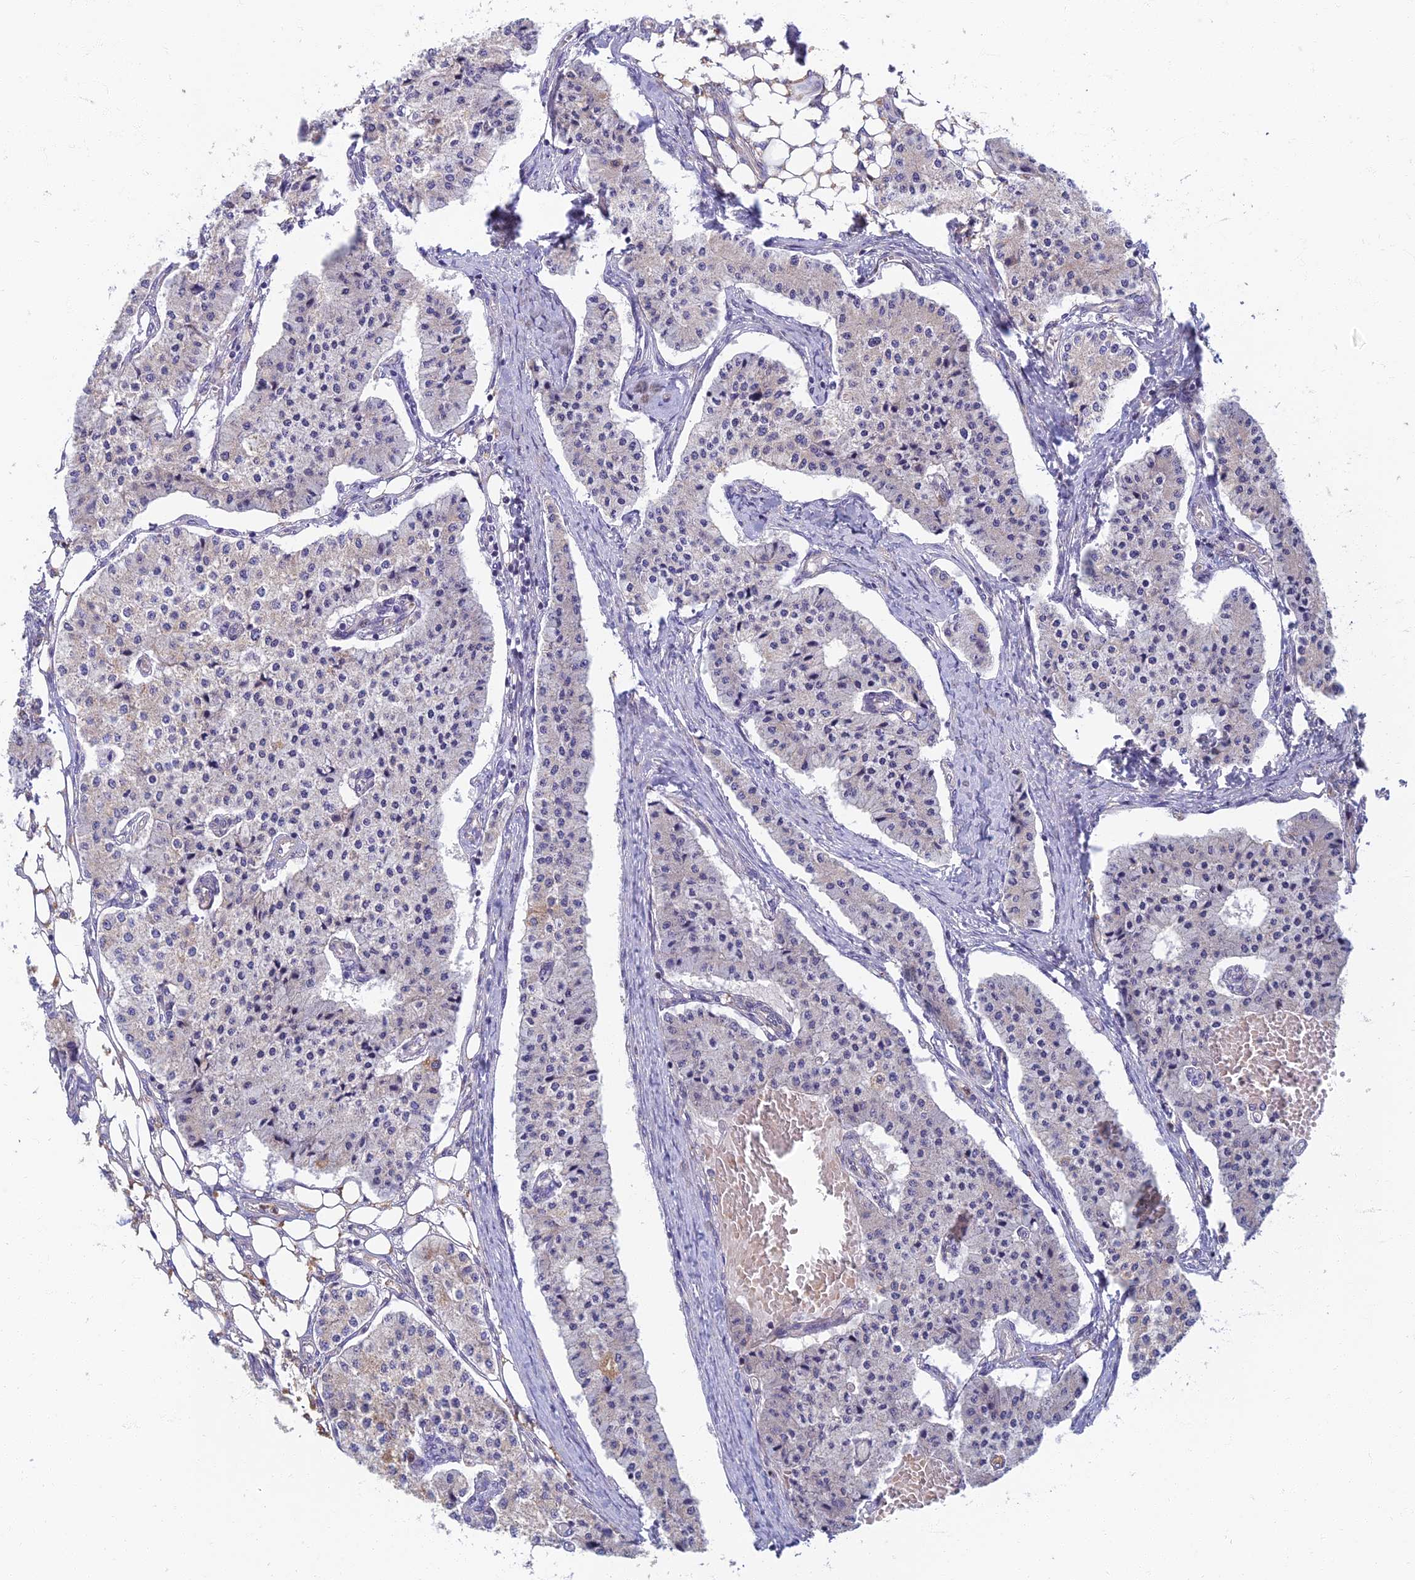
{"staining": {"intensity": "negative", "quantity": "none", "location": "none"}, "tissue": "carcinoid", "cell_type": "Tumor cells", "image_type": "cancer", "snomed": [{"axis": "morphology", "description": "Carcinoid, malignant, NOS"}, {"axis": "topography", "description": "Colon"}], "caption": "Immunohistochemistry (IHC) image of human carcinoid (malignant) stained for a protein (brown), which shows no staining in tumor cells.", "gene": "SOGA1", "patient": {"sex": "female", "age": 52}}